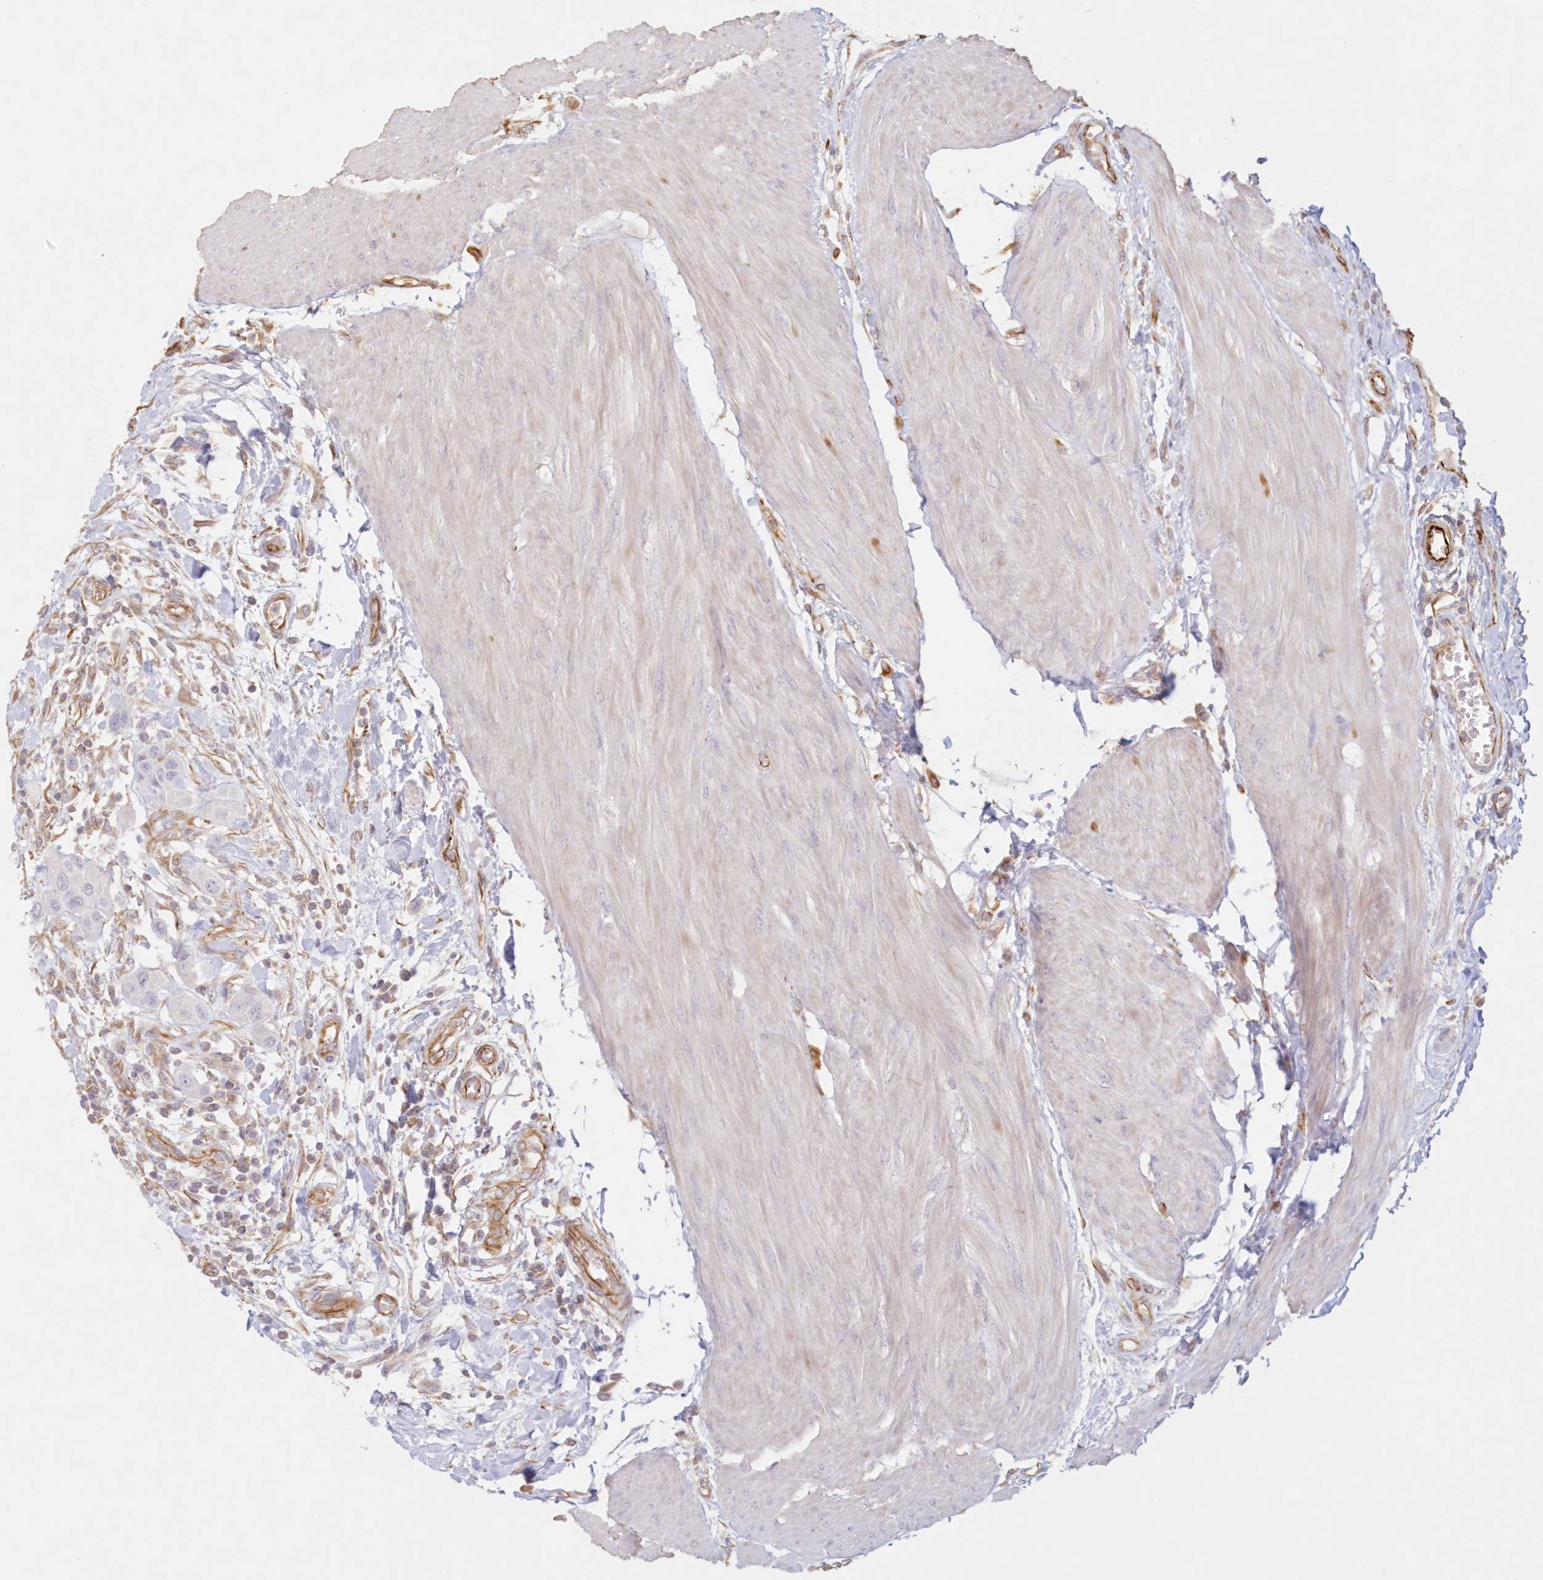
{"staining": {"intensity": "negative", "quantity": "none", "location": "none"}, "tissue": "urothelial cancer", "cell_type": "Tumor cells", "image_type": "cancer", "snomed": [{"axis": "morphology", "description": "Urothelial carcinoma, High grade"}, {"axis": "topography", "description": "Urinary bladder"}], "caption": "Micrograph shows no significant protein positivity in tumor cells of high-grade urothelial carcinoma.", "gene": "DMRTB1", "patient": {"sex": "male", "age": 50}}